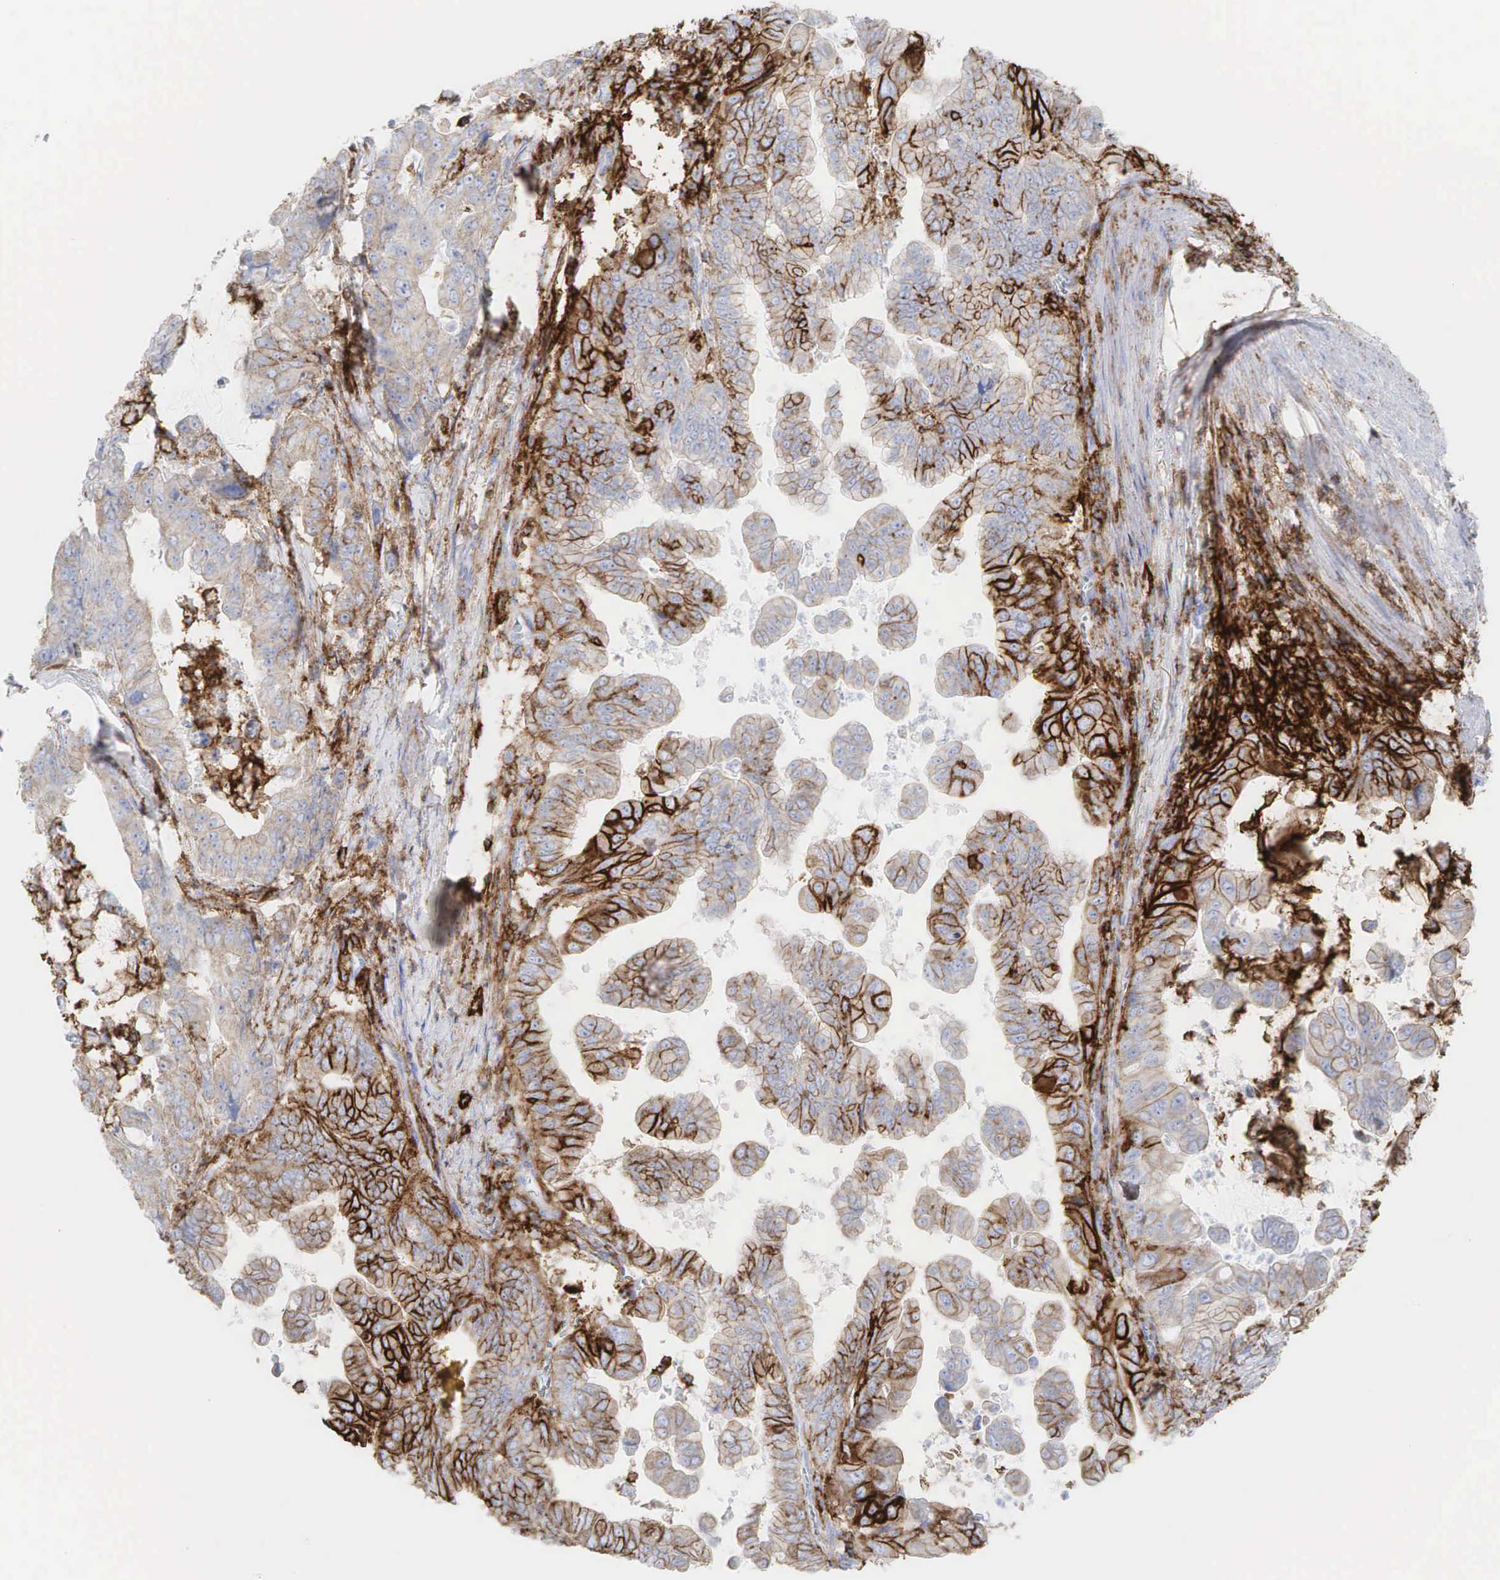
{"staining": {"intensity": "moderate", "quantity": "25%-75%", "location": "cytoplasmic/membranous"}, "tissue": "stomach cancer", "cell_type": "Tumor cells", "image_type": "cancer", "snomed": [{"axis": "morphology", "description": "Adenocarcinoma, NOS"}, {"axis": "topography", "description": "Stomach, upper"}], "caption": "There is medium levels of moderate cytoplasmic/membranous staining in tumor cells of stomach cancer, as demonstrated by immunohistochemical staining (brown color).", "gene": "CD44", "patient": {"sex": "male", "age": 80}}